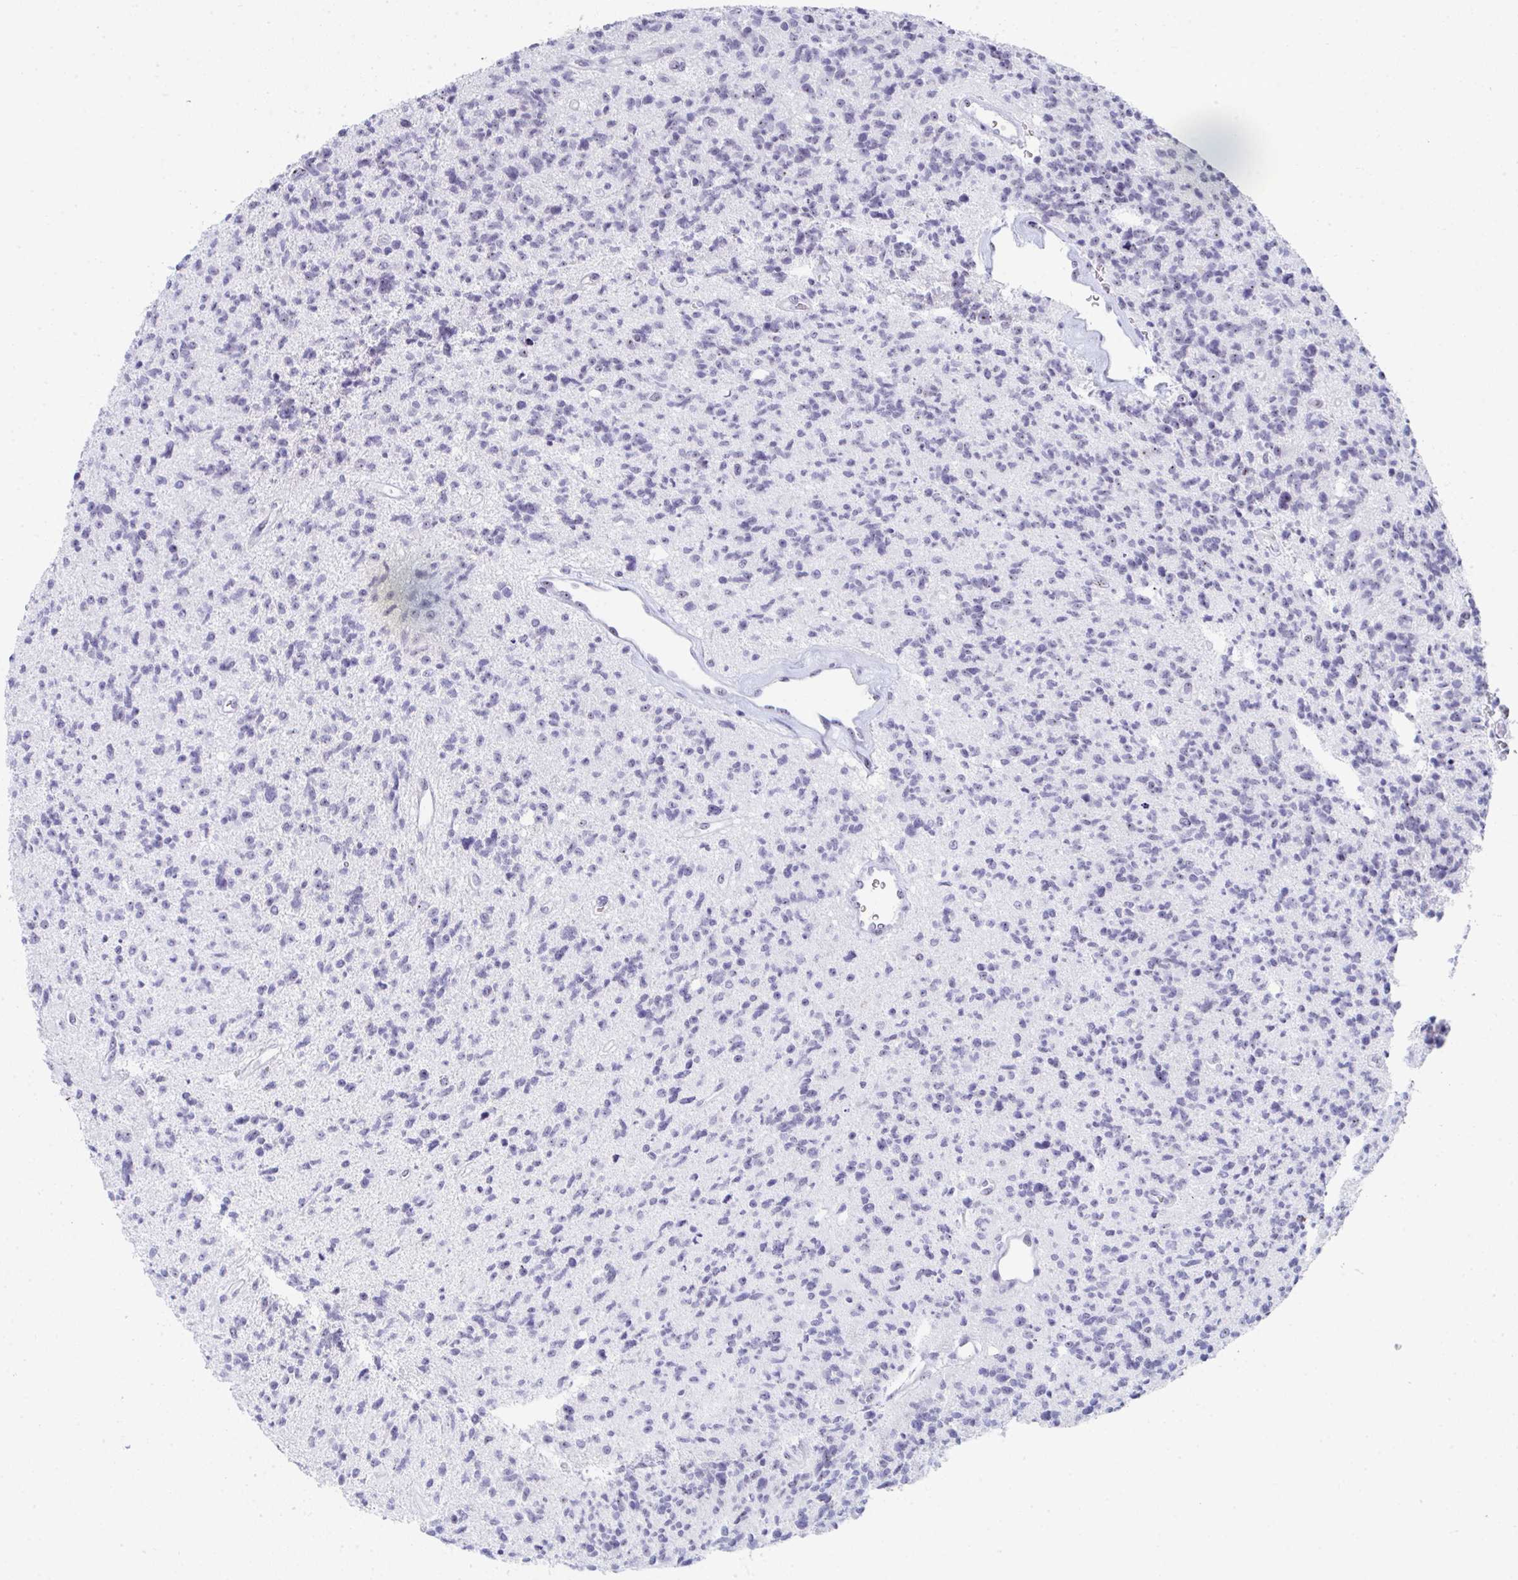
{"staining": {"intensity": "weak", "quantity": "<25%", "location": "nuclear"}, "tissue": "glioma", "cell_type": "Tumor cells", "image_type": "cancer", "snomed": [{"axis": "morphology", "description": "Glioma, malignant, High grade"}, {"axis": "topography", "description": "Brain"}], "caption": "The IHC photomicrograph has no significant positivity in tumor cells of glioma tissue.", "gene": "NOP10", "patient": {"sex": "male", "age": 29}}